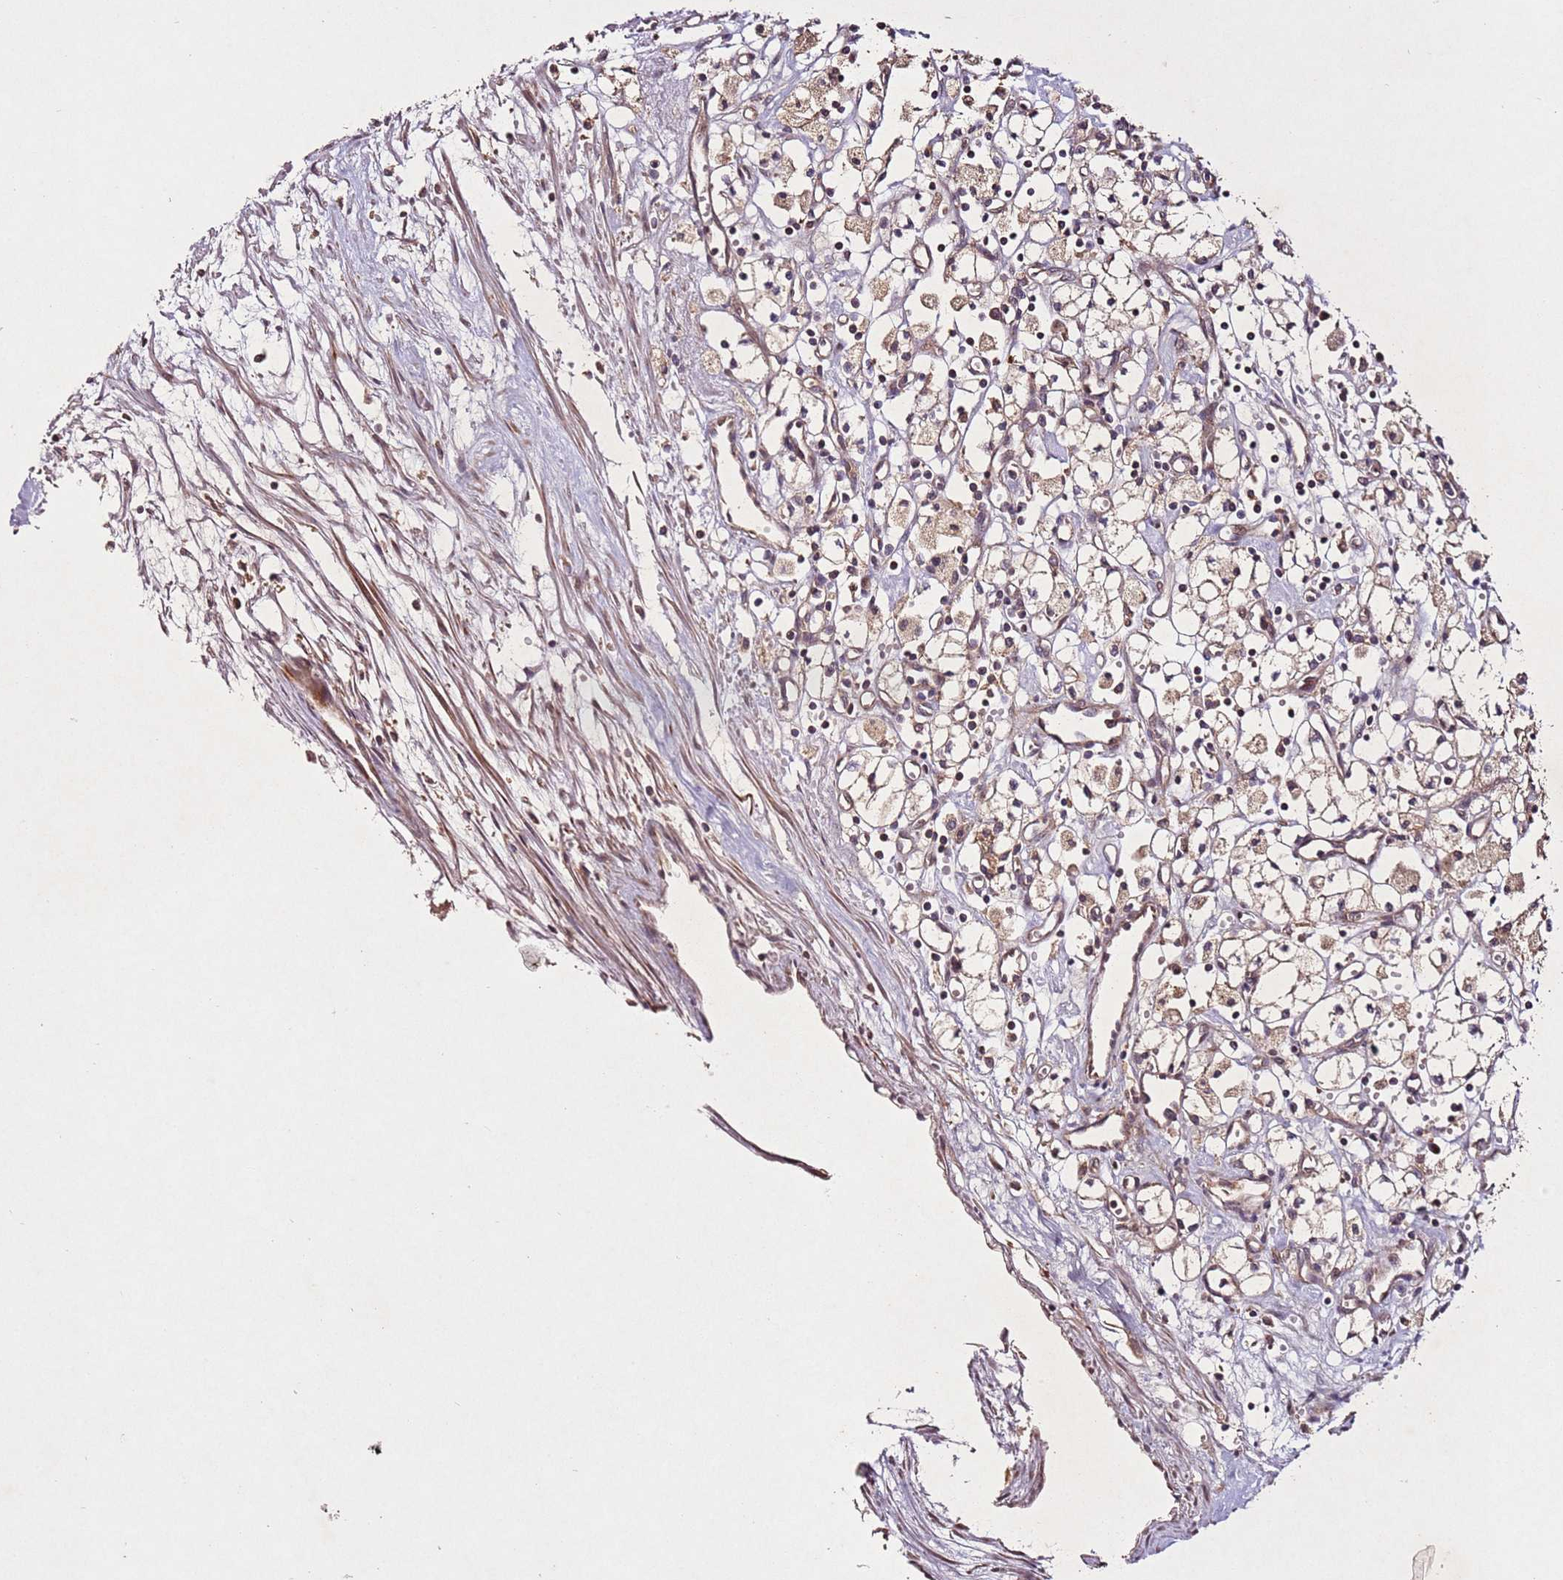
{"staining": {"intensity": "weak", "quantity": ">75%", "location": "cytoplasmic/membranous"}, "tissue": "renal cancer", "cell_type": "Tumor cells", "image_type": "cancer", "snomed": [{"axis": "morphology", "description": "Adenocarcinoma, NOS"}, {"axis": "topography", "description": "Kidney"}], "caption": "Immunohistochemical staining of human renal cancer reveals weak cytoplasmic/membranous protein expression in approximately >75% of tumor cells. The protein of interest is shown in brown color, while the nuclei are stained blue.", "gene": "PTMA", "patient": {"sex": "male", "age": 59}}